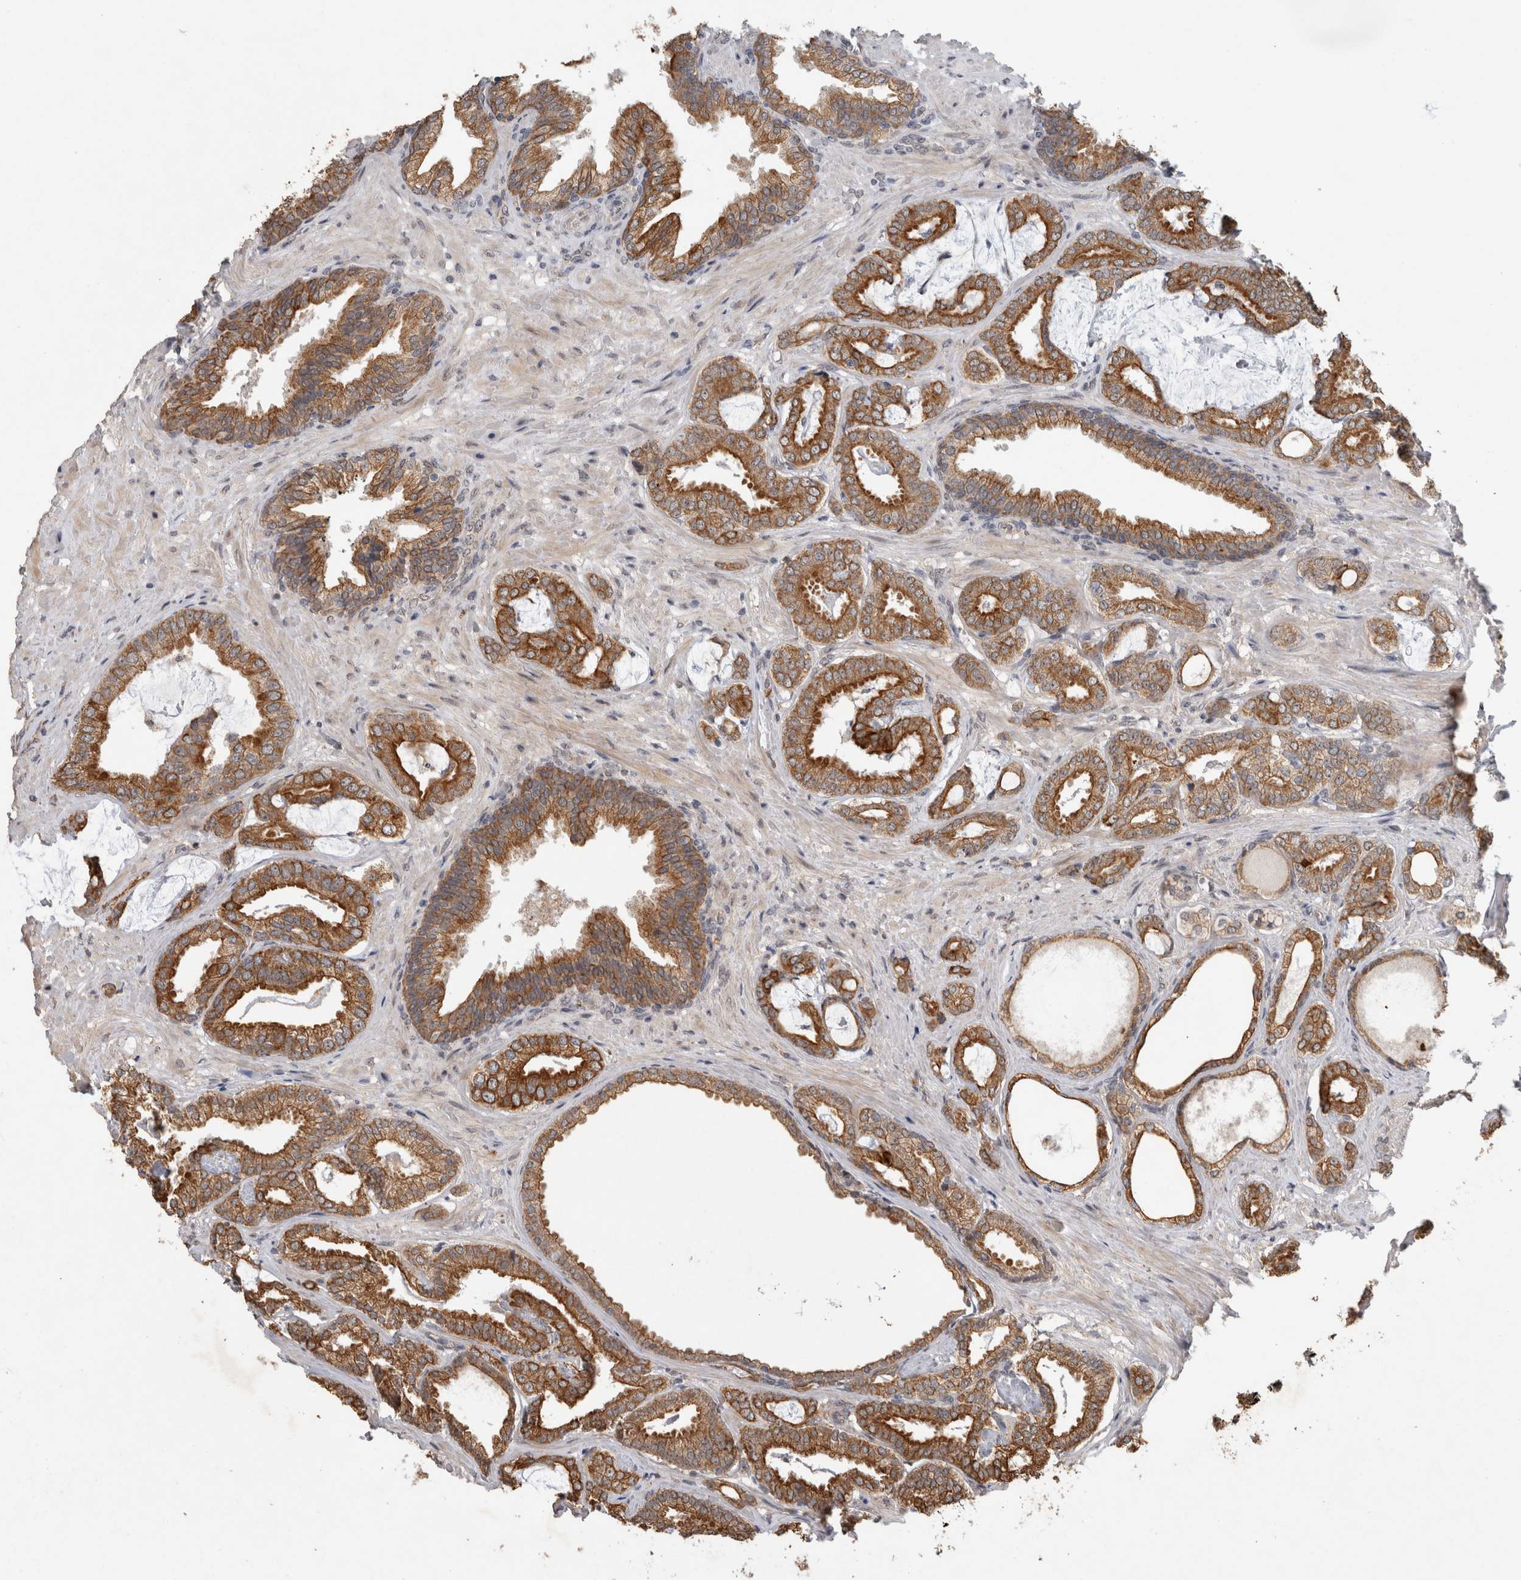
{"staining": {"intensity": "moderate", "quantity": ">75%", "location": "cytoplasmic/membranous"}, "tissue": "prostate cancer", "cell_type": "Tumor cells", "image_type": "cancer", "snomed": [{"axis": "morphology", "description": "Adenocarcinoma, Low grade"}, {"axis": "topography", "description": "Prostate"}], "caption": "Immunohistochemical staining of low-grade adenocarcinoma (prostate) demonstrates medium levels of moderate cytoplasmic/membranous expression in approximately >75% of tumor cells.", "gene": "RHPN1", "patient": {"sex": "male", "age": 71}}